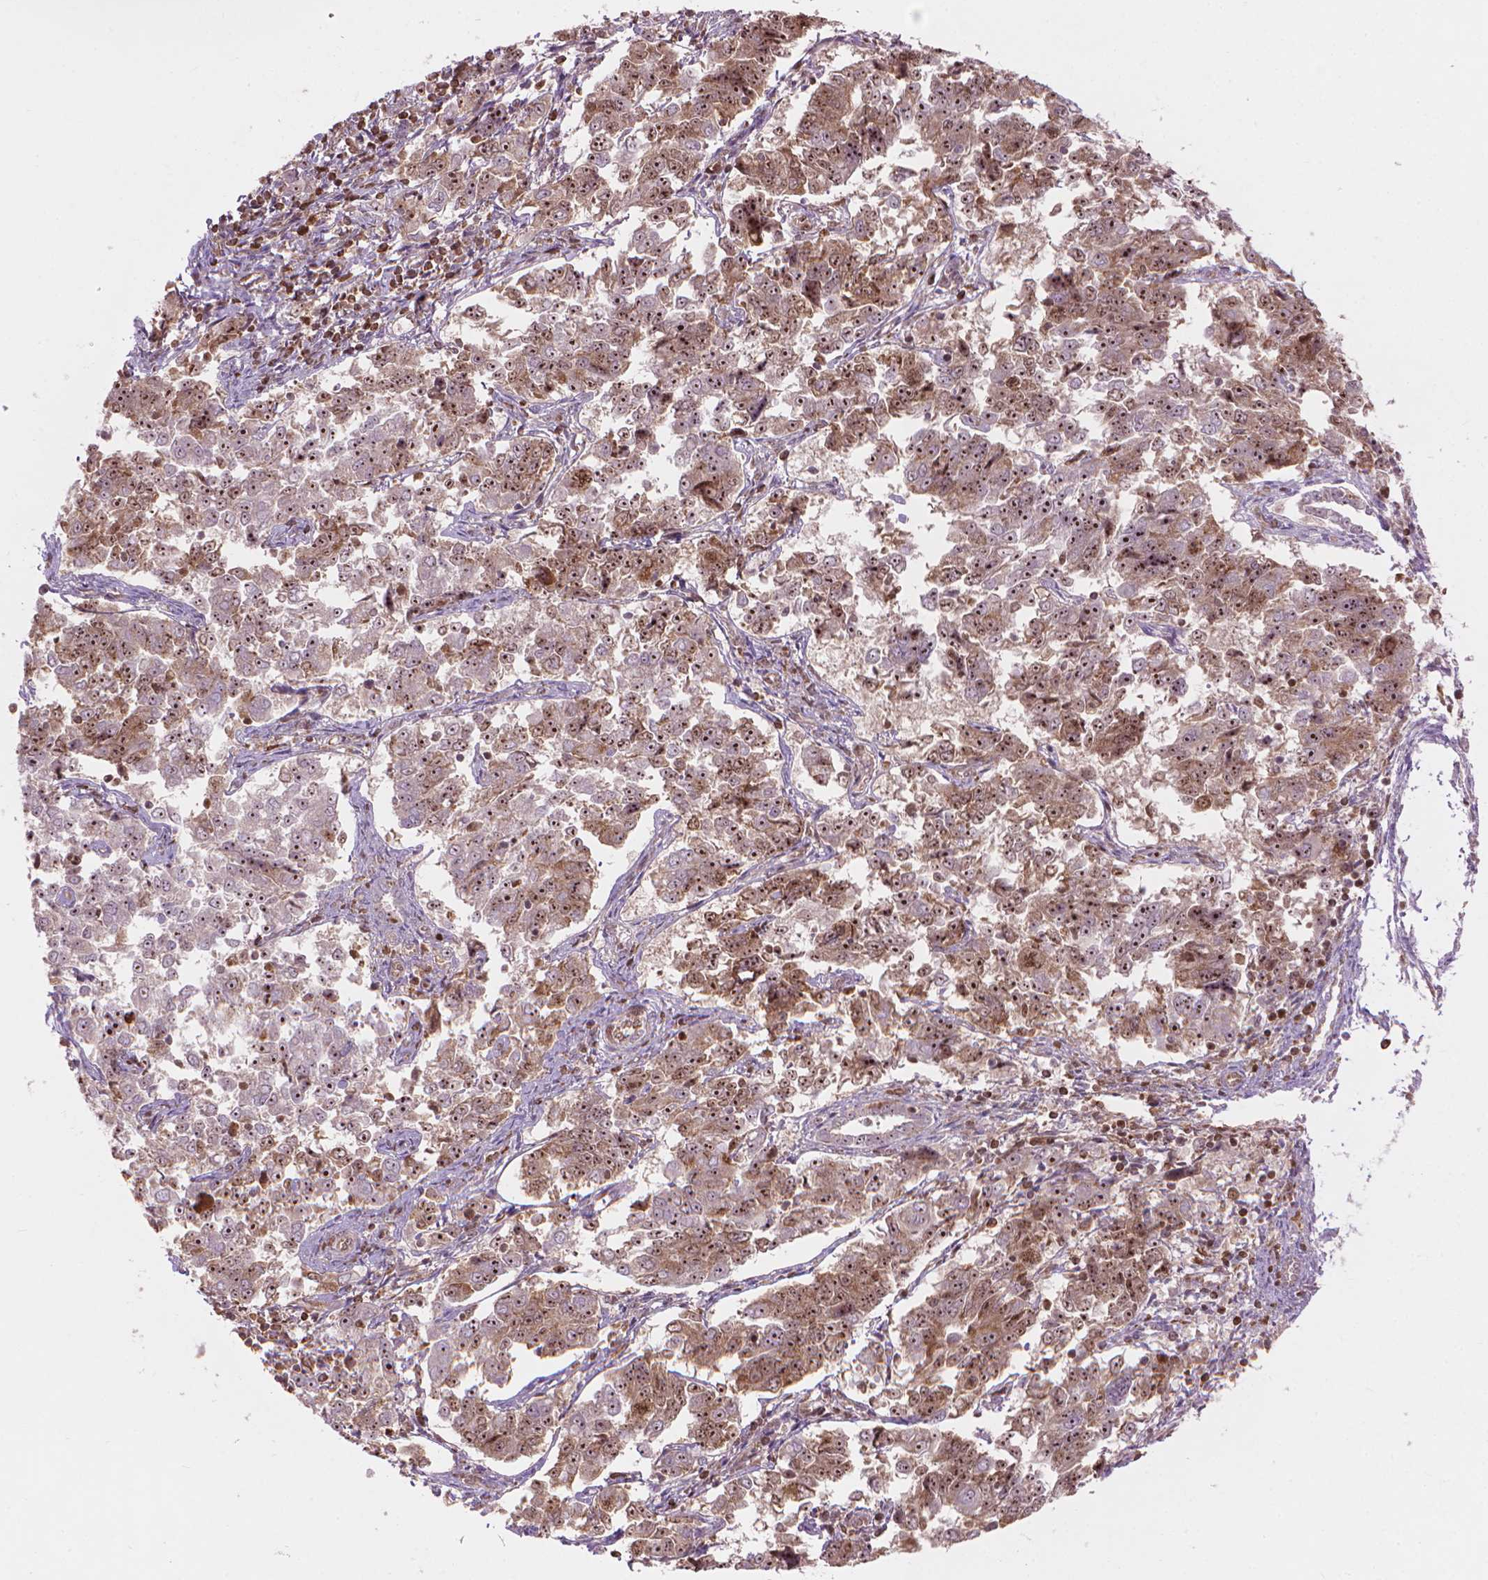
{"staining": {"intensity": "moderate", "quantity": ">75%", "location": "cytoplasmic/membranous,nuclear"}, "tissue": "endometrial cancer", "cell_type": "Tumor cells", "image_type": "cancer", "snomed": [{"axis": "morphology", "description": "Adenocarcinoma, NOS"}, {"axis": "topography", "description": "Endometrium"}], "caption": "DAB (3,3'-diaminobenzidine) immunohistochemical staining of human endometrial cancer shows moderate cytoplasmic/membranous and nuclear protein positivity in about >75% of tumor cells.", "gene": "SMC2", "patient": {"sex": "female", "age": 43}}